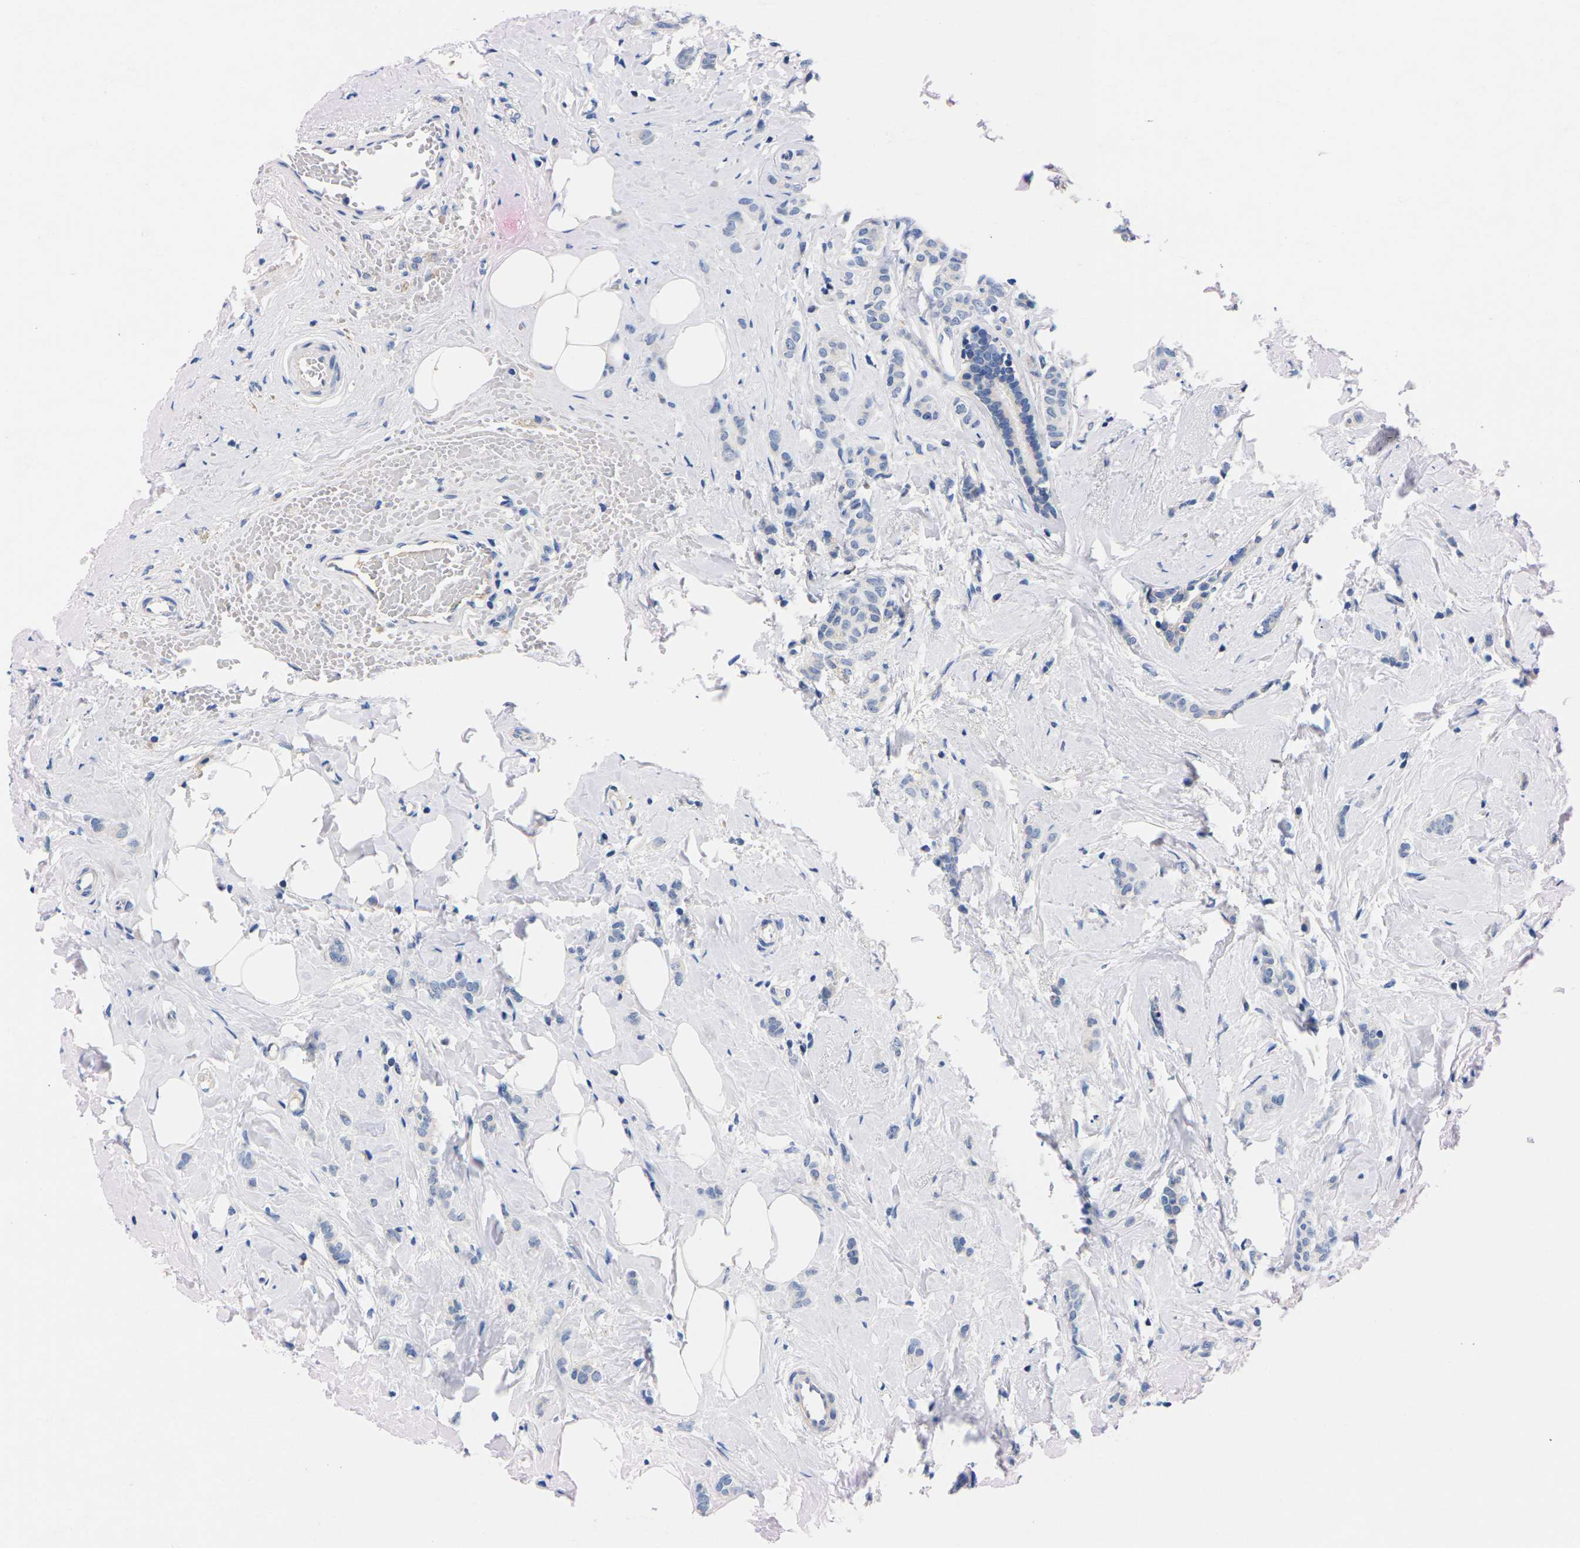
{"staining": {"intensity": "negative", "quantity": "none", "location": "none"}, "tissue": "breast cancer", "cell_type": "Tumor cells", "image_type": "cancer", "snomed": [{"axis": "morphology", "description": "Lobular carcinoma"}, {"axis": "topography", "description": "Breast"}], "caption": "A high-resolution histopathology image shows IHC staining of lobular carcinoma (breast), which displays no significant staining in tumor cells.", "gene": "FAM210A", "patient": {"sex": "female", "age": 60}}